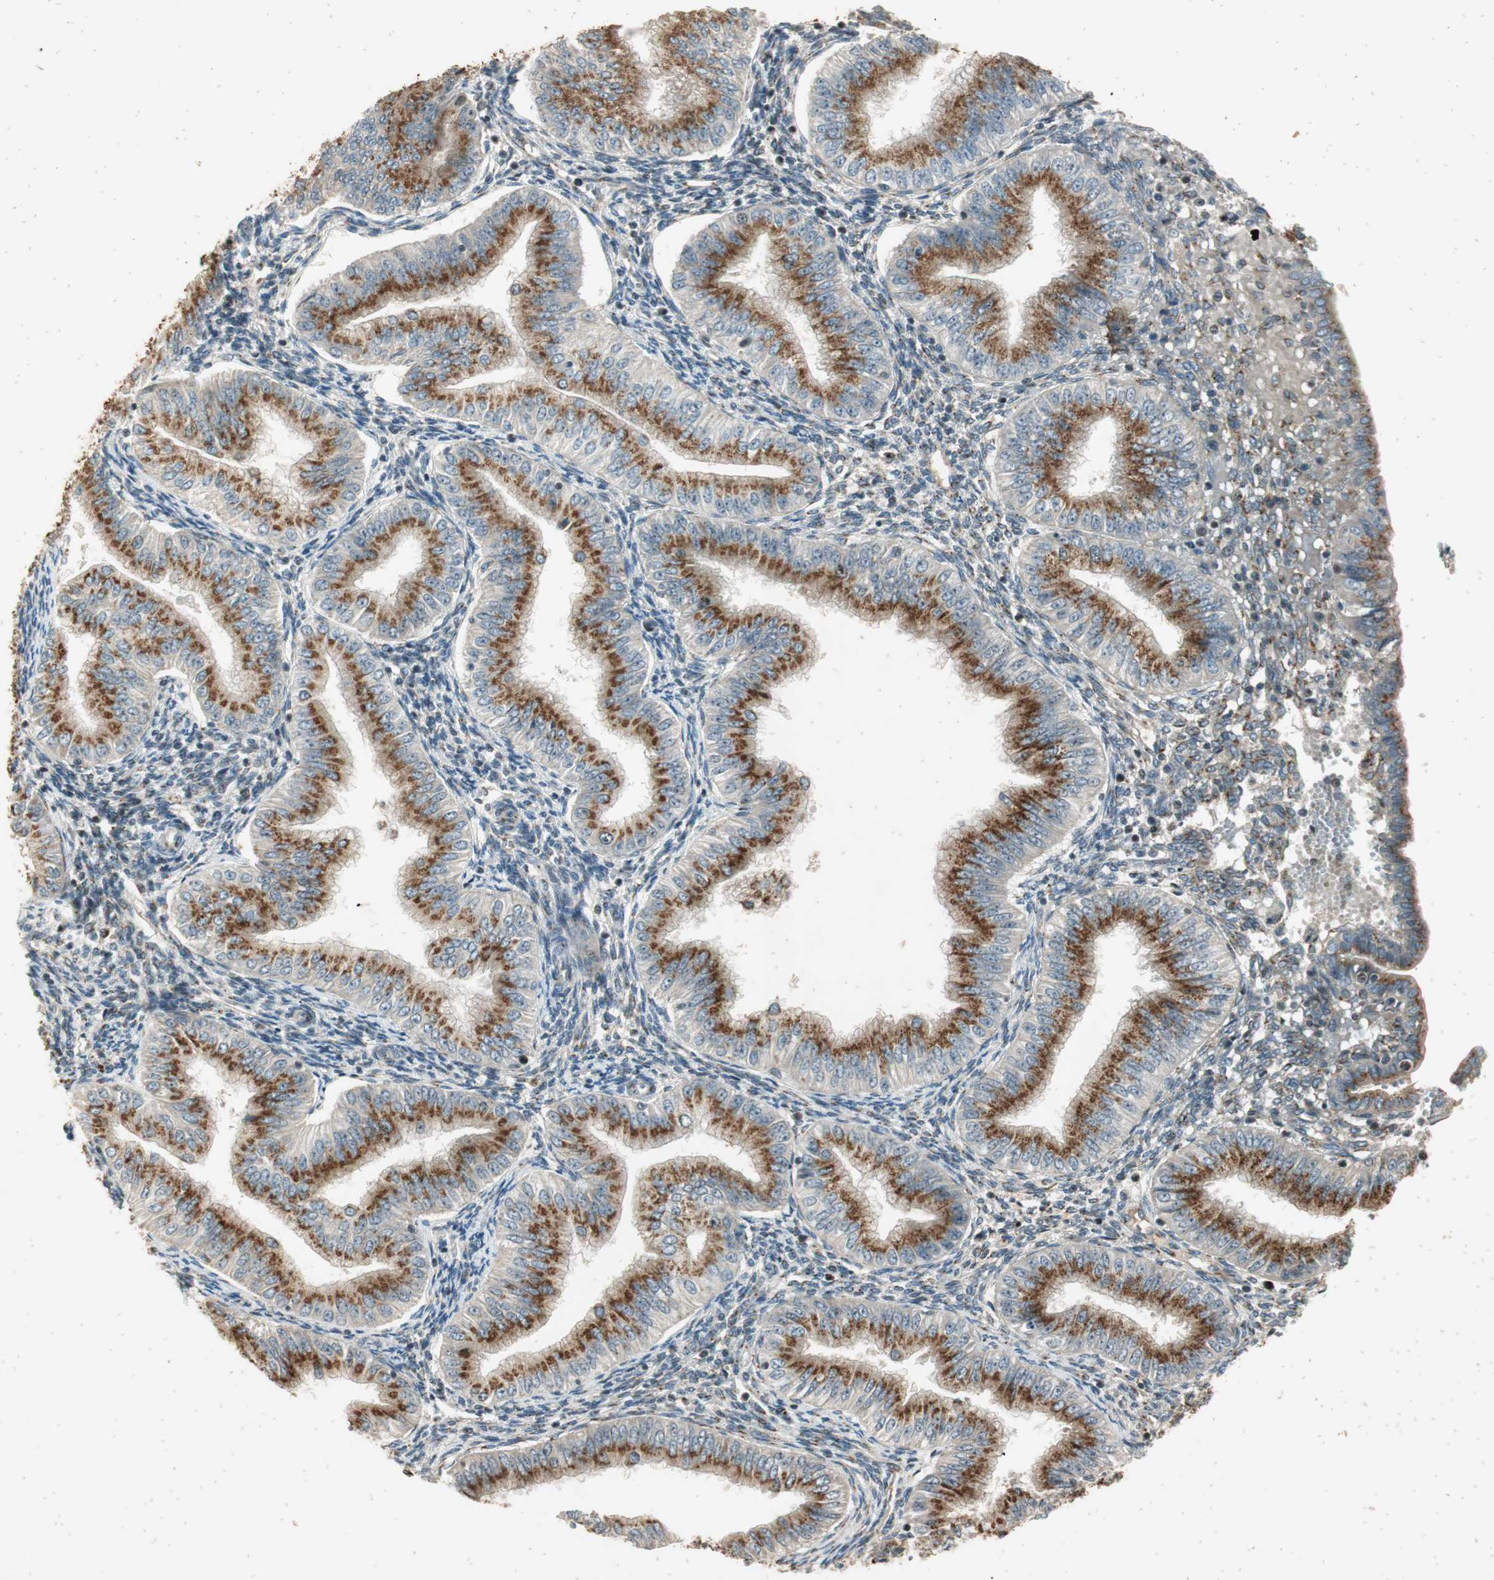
{"staining": {"intensity": "moderate", "quantity": ">75%", "location": "cytoplasmic/membranous"}, "tissue": "endometrial cancer", "cell_type": "Tumor cells", "image_type": "cancer", "snomed": [{"axis": "morphology", "description": "Normal tissue, NOS"}, {"axis": "morphology", "description": "Adenocarcinoma, NOS"}, {"axis": "topography", "description": "Endometrium"}], "caption": "DAB immunohistochemical staining of human endometrial cancer shows moderate cytoplasmic/membranous protein staining in approximately >75% of tumor cells.", "gene": "NEO1", "patient": {"sex": "female", "age": 53}}